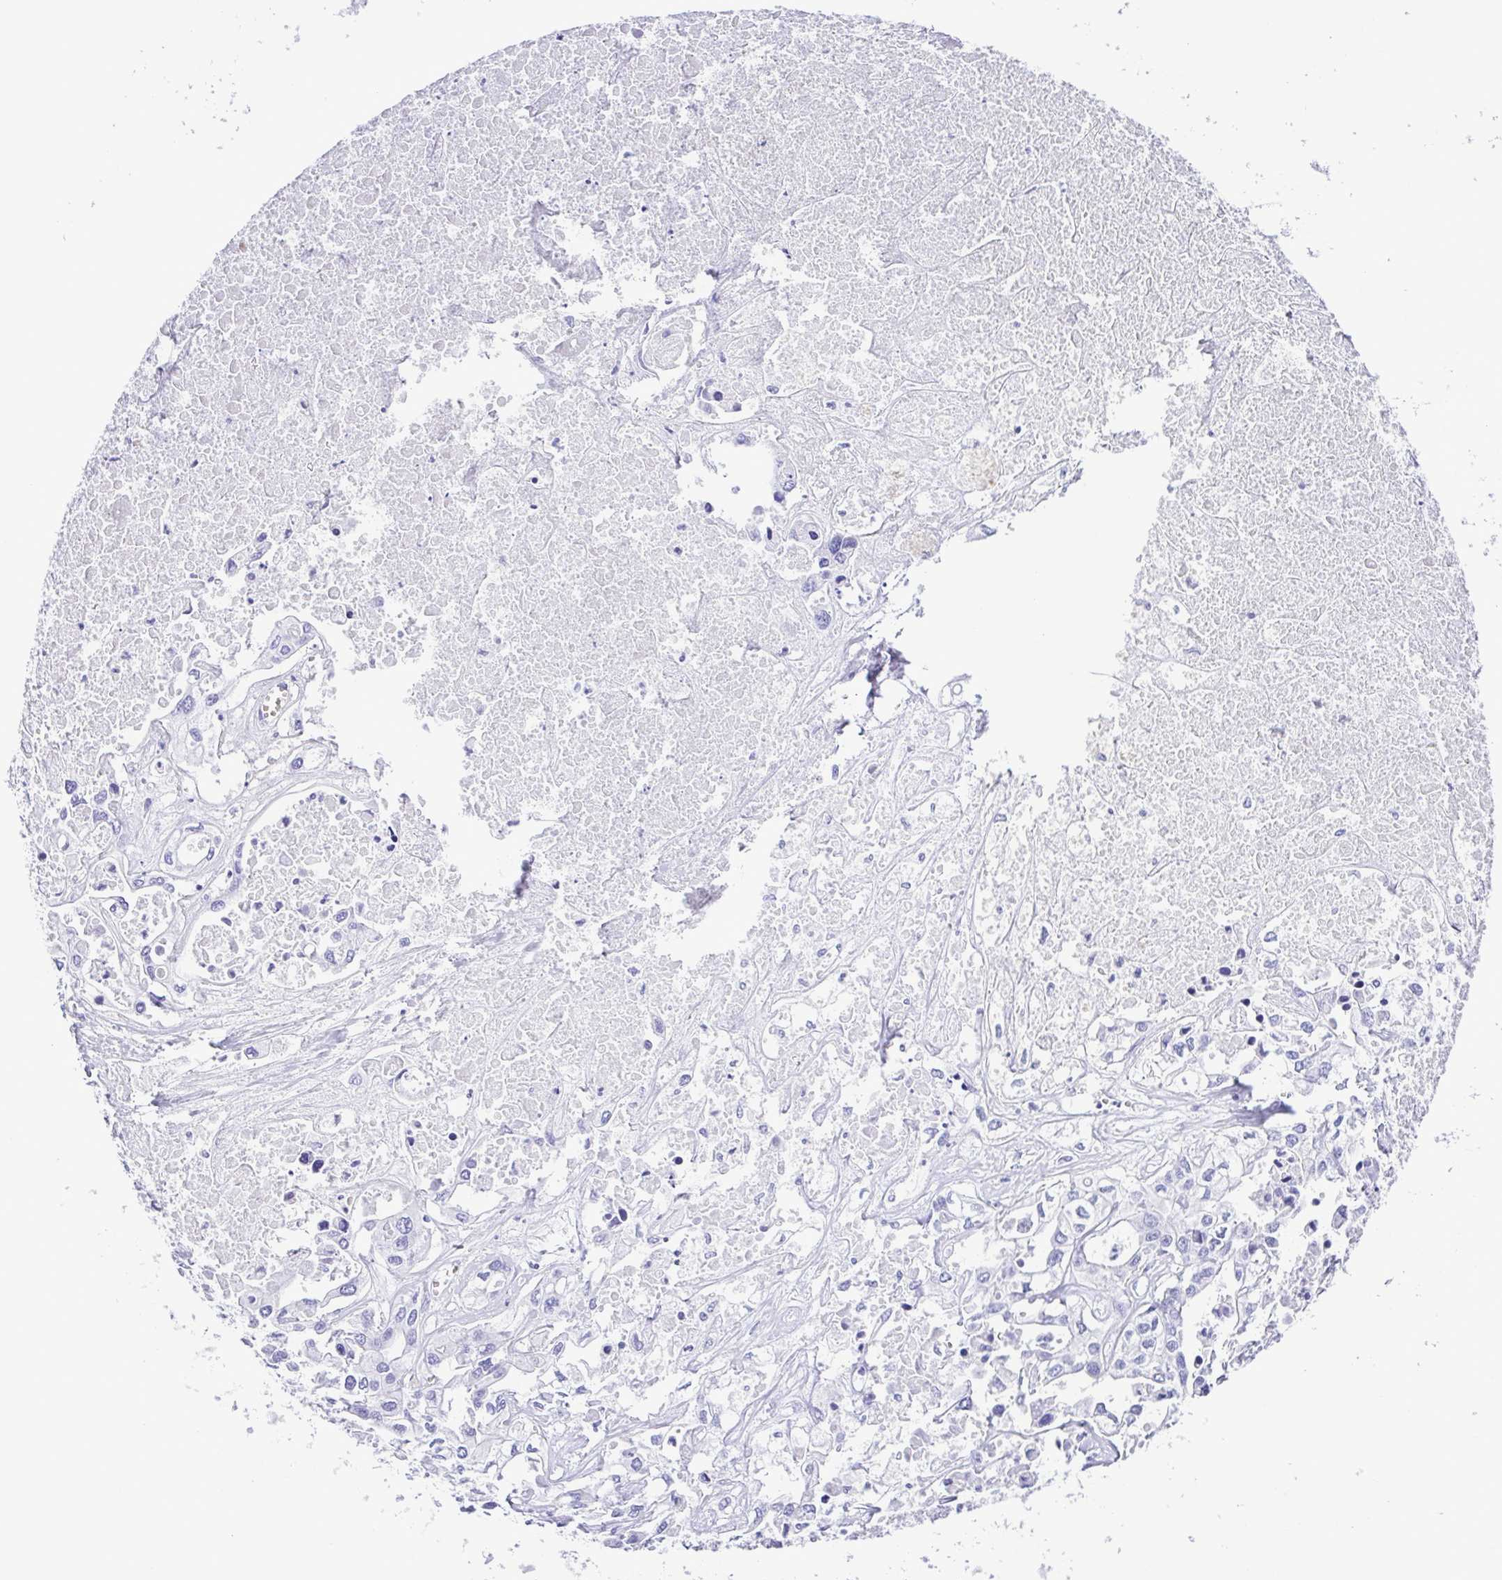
{"staining": {"intensity": "negative", "quantity": "none", "location": "none"}, "tissue": "liver cancer", "cell_type": "Tumor cells", "image_type": "cancer", "snomed": [{"axis": "morphology", "description": "Cholangiocarcinoma"}, {"axis": "topography", "description": "Liver"}], "caption": "IHC of human cholangiocarcinoma (liver) exhibits no positivity in tumor cells.", "gene": "SYT1", "patient": {"sex": "female", "age": 64}}